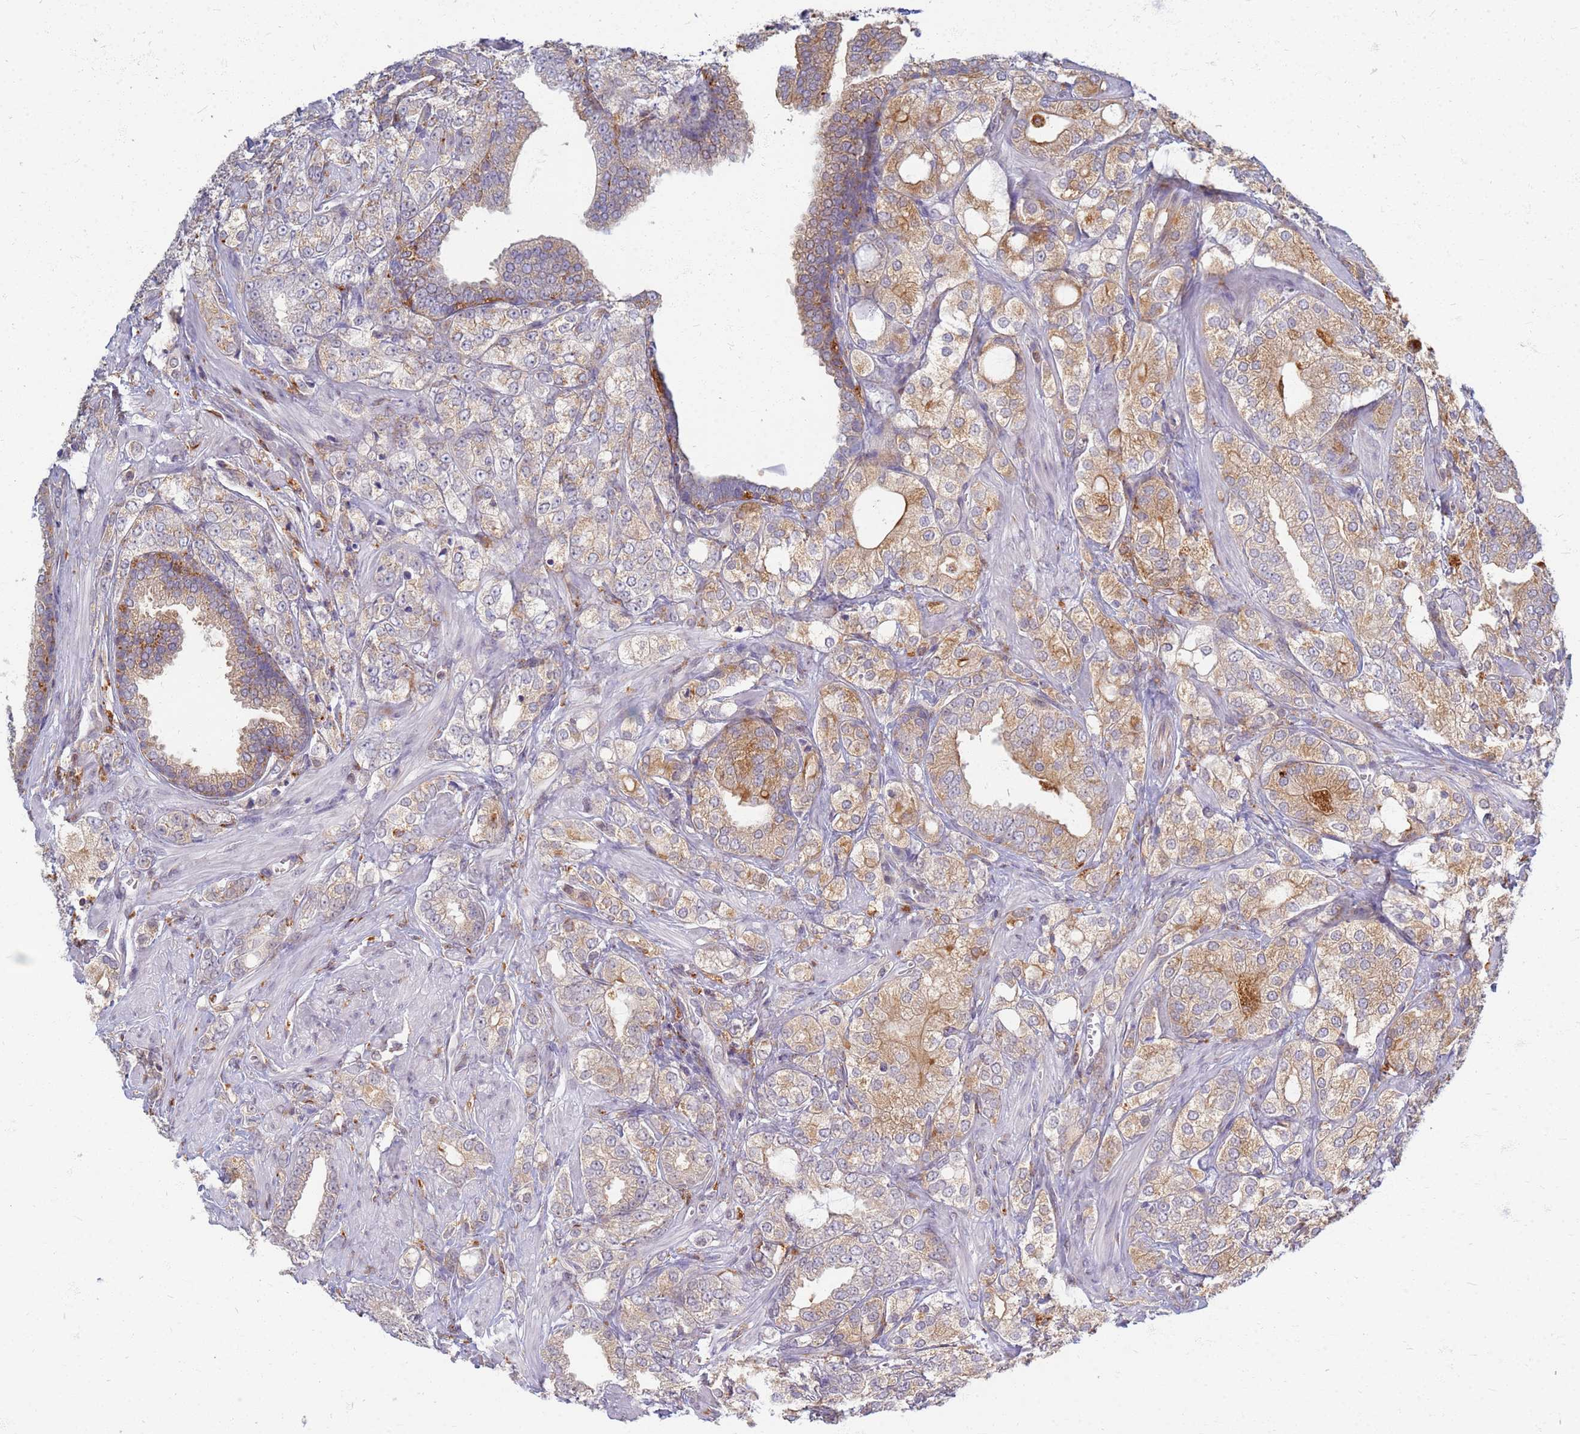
{"staining": {"intensity": "moderate", "quantity": ">75%", "location": "cytoplasmic/membranous"}, "tissue": "prostate cancer", "cell_type": "Tumor cells", "image_type": "cancer", "snomed": [{"axis": "morphology", "description": "Adenocarcinoma, High grade"}, {"axis": "topography", "description": "Prostate"}], "caption": "A medium amount of moderate cytoplasmic/membranous expression is seen in about >75% of tumor cells in prostate cancer tissue.", "gene": "ATP6V1E1", "patient": {"sex": "male", "age": 50}}